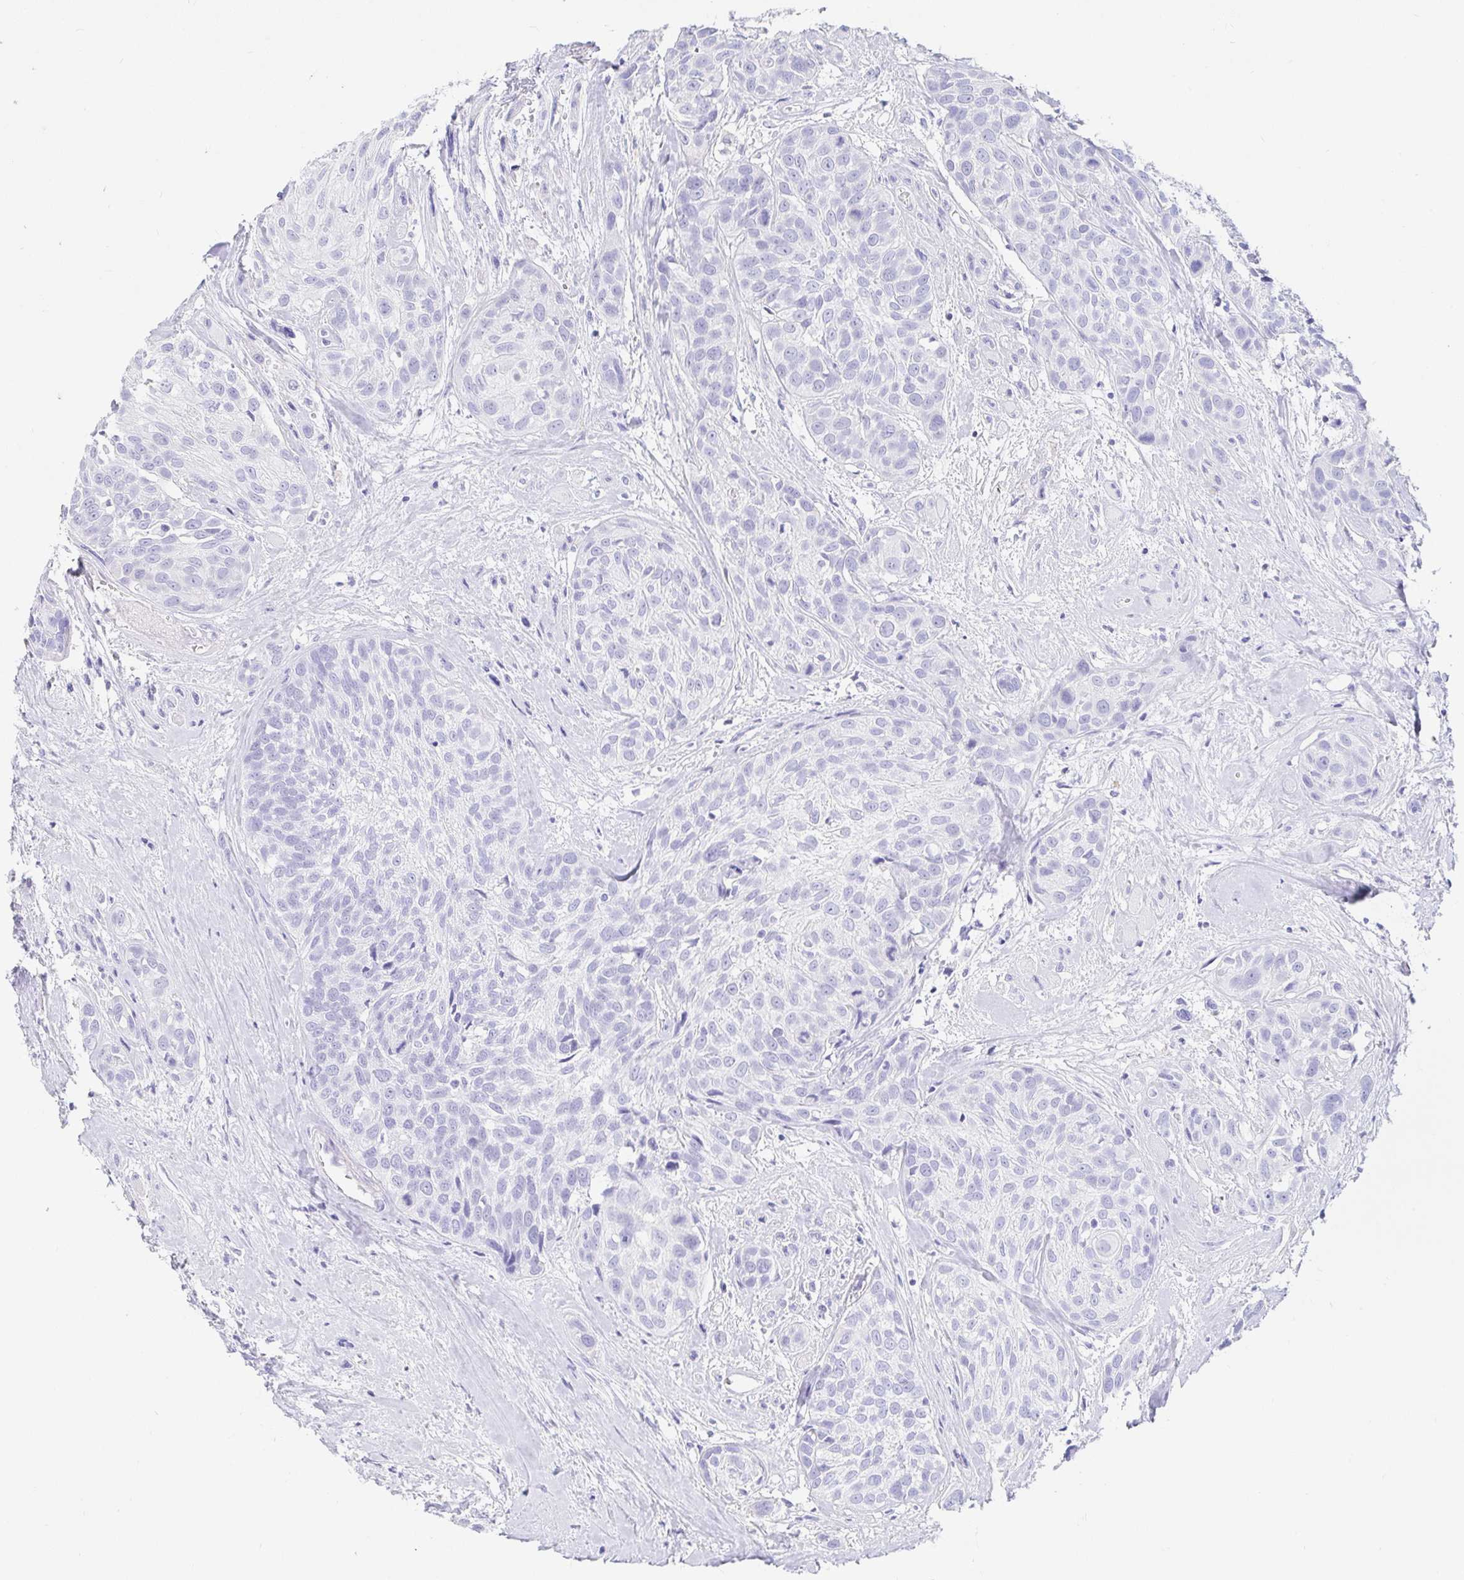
{"staining": {"intensity": "negative", "quantity": "none", "location": "none"}, "tissue": "head and neck cancer", "cell_type": "Tumor cells", "image_type": "cancer", "snomed": [{"axis": "morphology", "description": "Squamous cell carcinoma, NOS"}, {"axis": "topography", "description": "Head-Neck"}], "caption": "Head and neck cancer stained for a protein using IHC exhibits no expression tumor cells.", "gene": "PPP1R1B", "patient": {"sex": "female", "age": 50}}